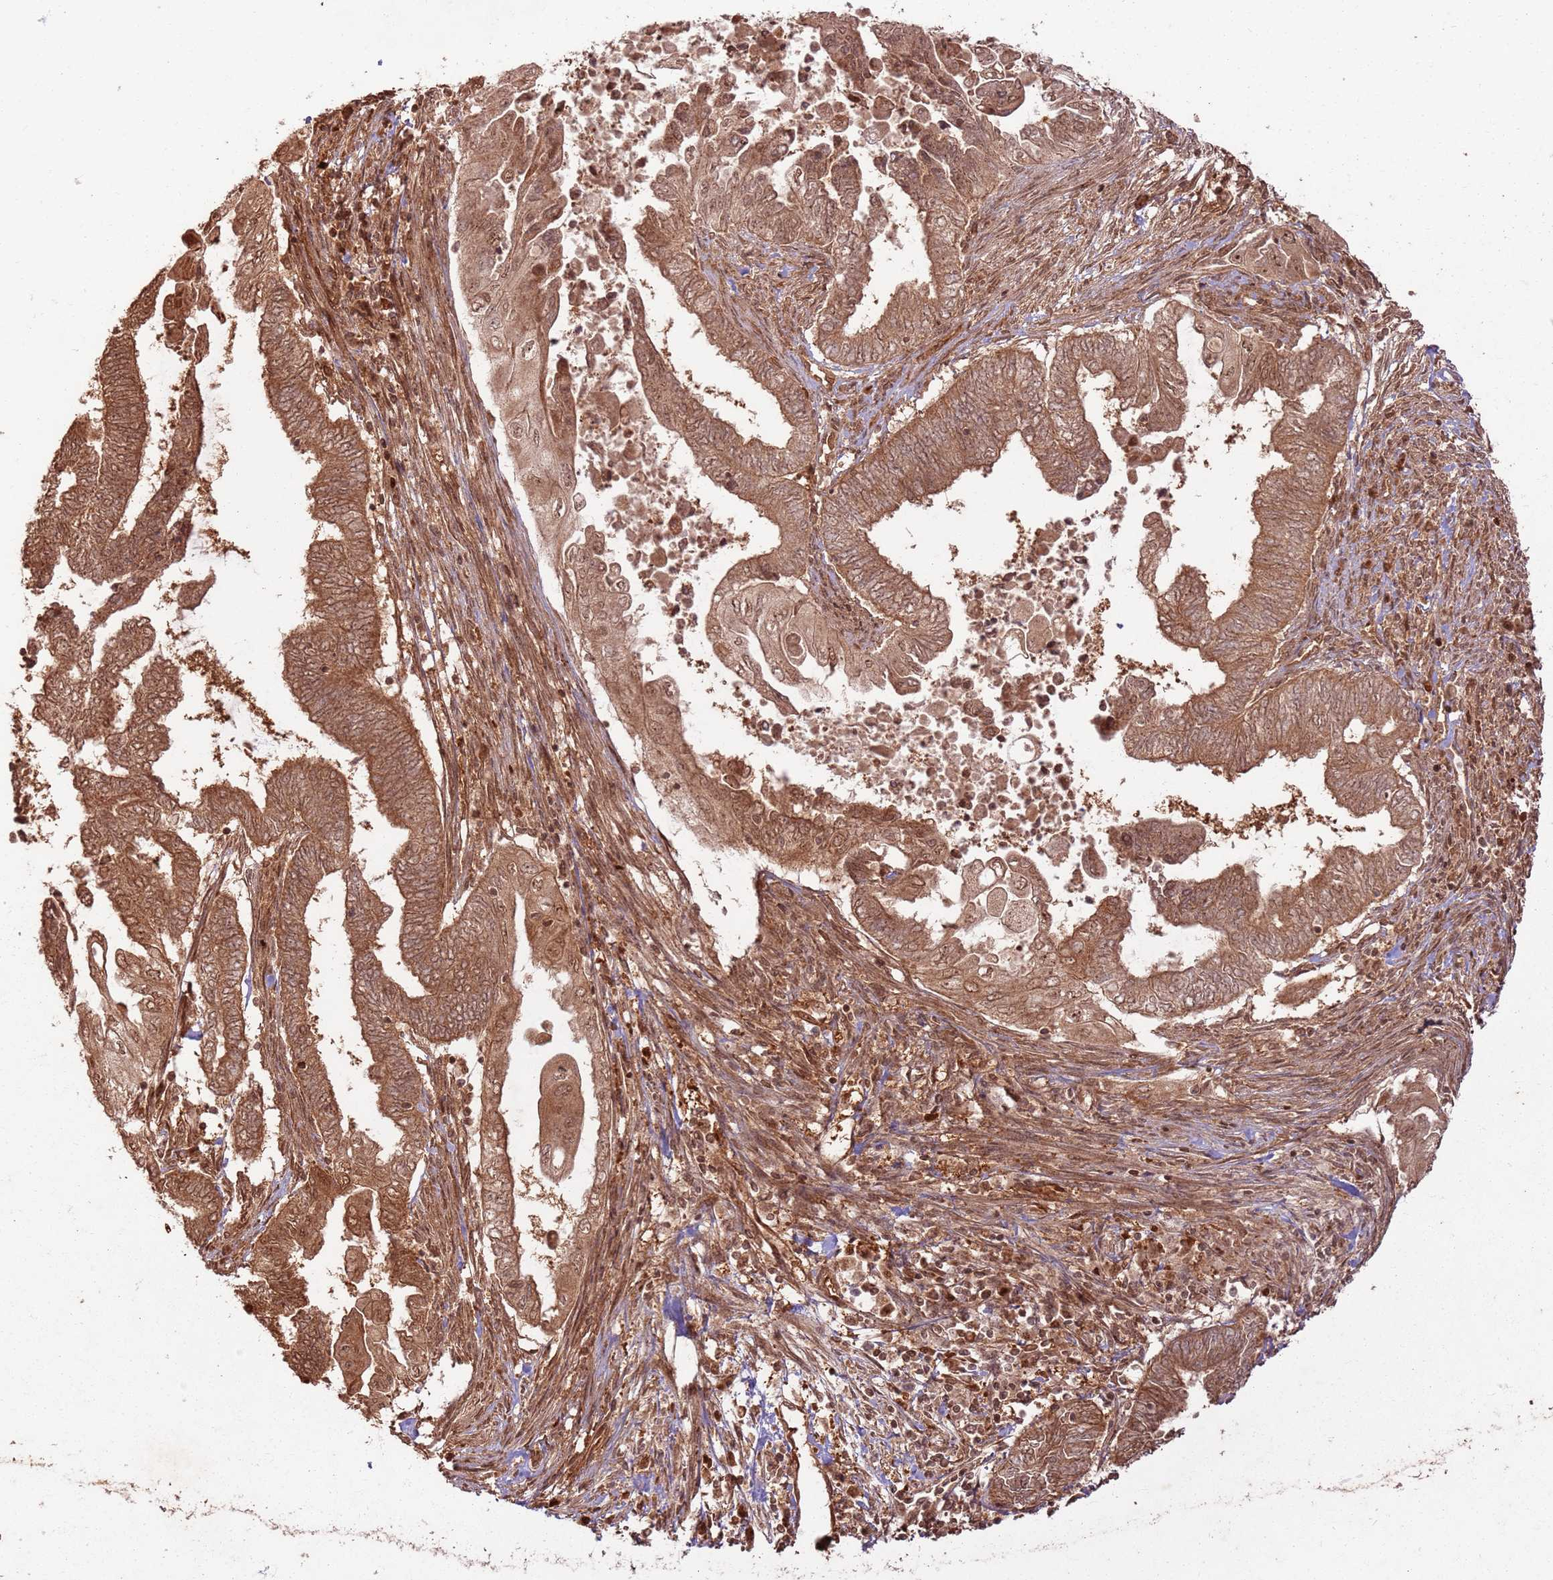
{"staining": {"intensity": "moderate", "quantity": ">75%", "location": "cytoplasmic/membranous"}, "tissue": "endometrial cancer", "cell_type": "Tumor cells", "image_type": "cancer", "snomed": [{"axis": "morphology", "description": "Adenocarcinoma, NOS"}, {"axis": "topography", "description": "Uterus"}, {"axis": "topography", "description": "Endometrium"}], "caption": "A histopathology image of human endometrial adenocarcinoma stained for a protein demonstrates moderate cytoplasmic/membranous brown staining in tumor cells.", "gene": "TBC1D13", "patient": {"sex": "female", "age": 70}}